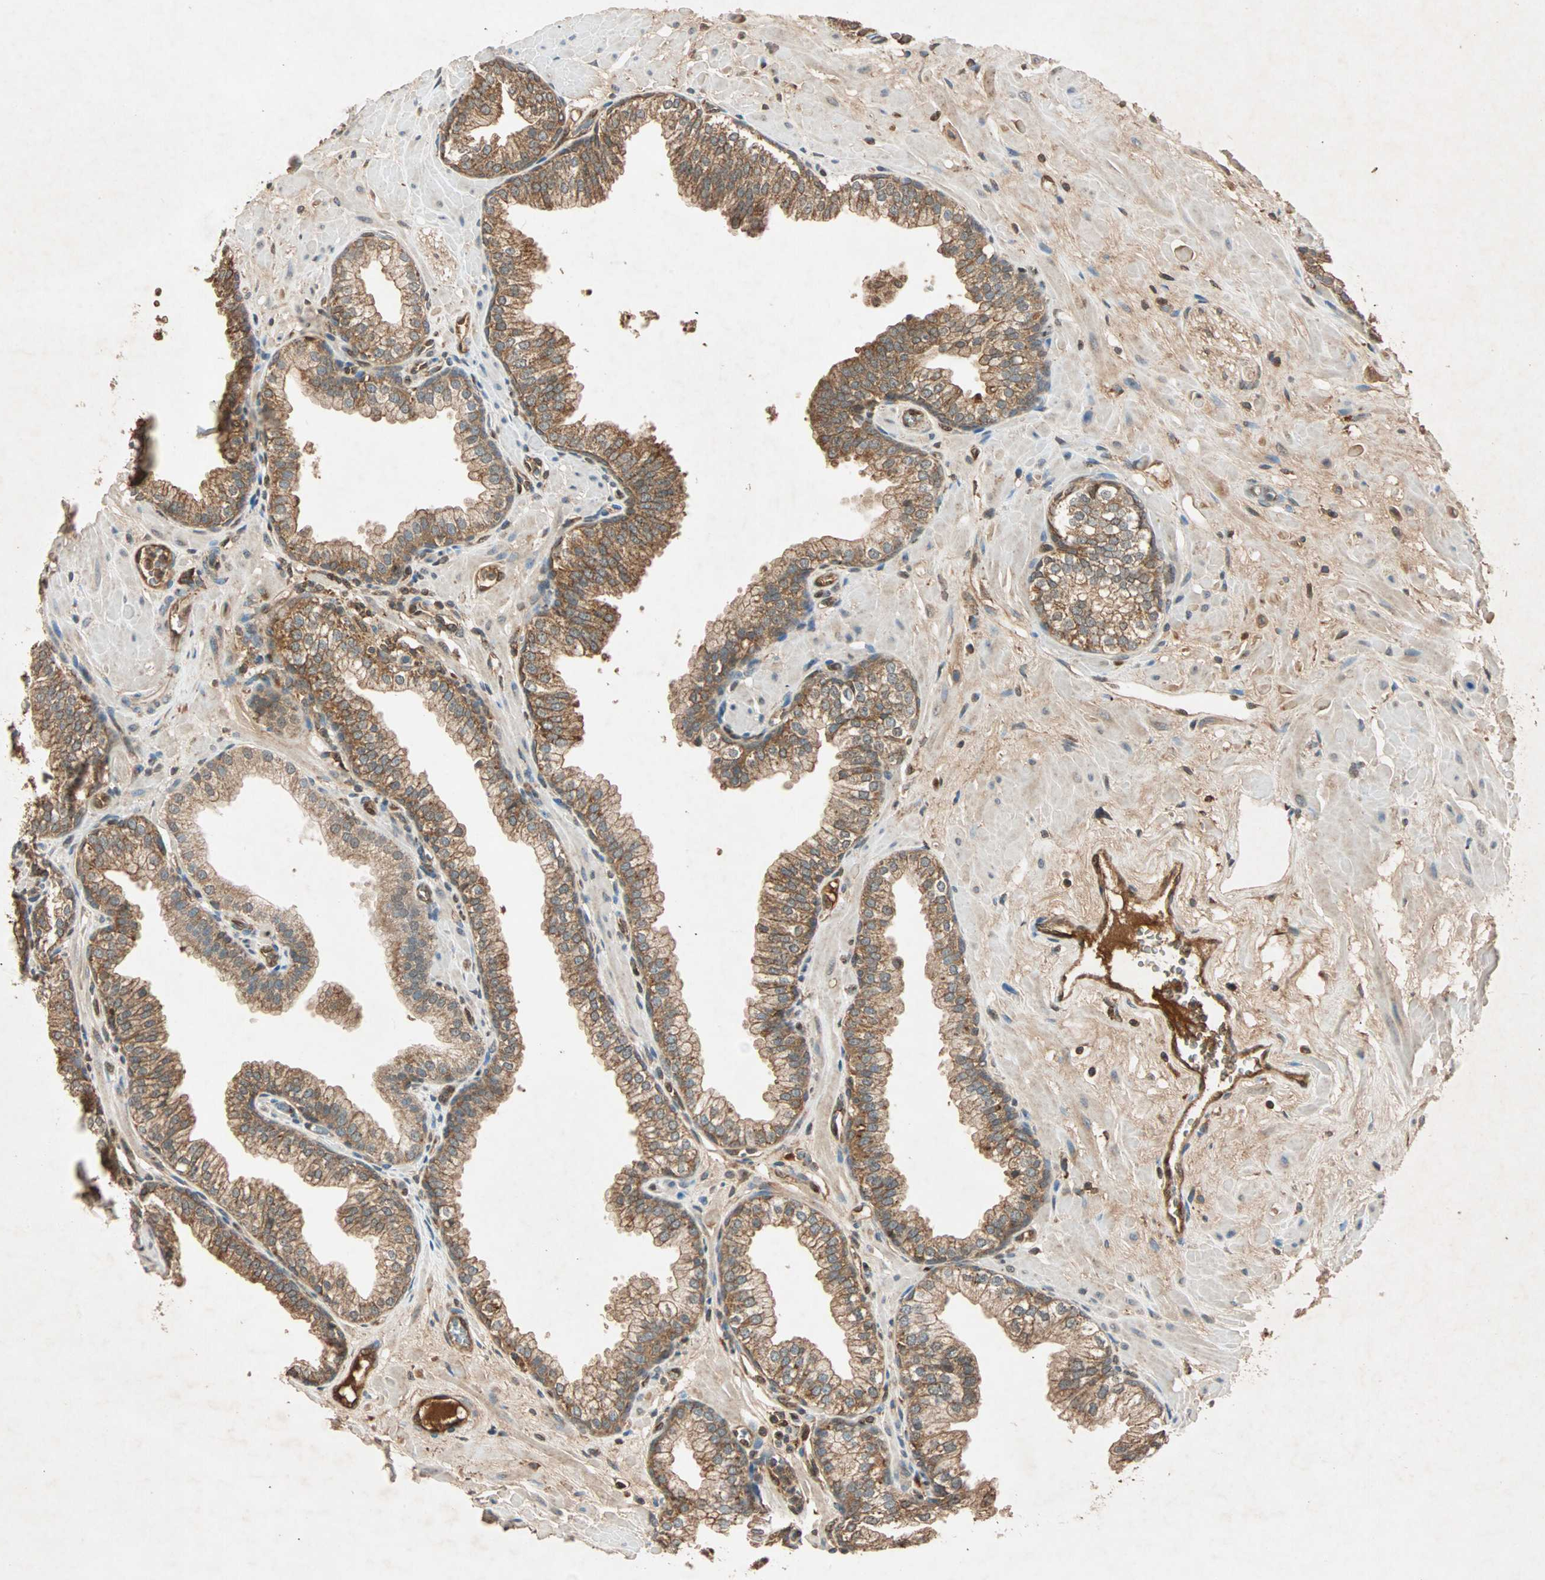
{"staining": {"intensity": "strong", "quantity": ">75%", "location": "cytoplasmic/membranous"}, "tissue": "prostate", "cell_type": "Glandular cells", "image_type": "normal", "snomed": [{"axis": "morphology", "description": "Normal tissue, NOS"}, {"axis": "topography", "description": "Prostate"}], "caption": "Strong cytoplasmic/membranous positivity for a protein is identified in approximately >75% of glandular cells of normal prostate using immunohistochemistry.", "gene": "MAPK1", "patient": {"sex": "male", "age": 60}}